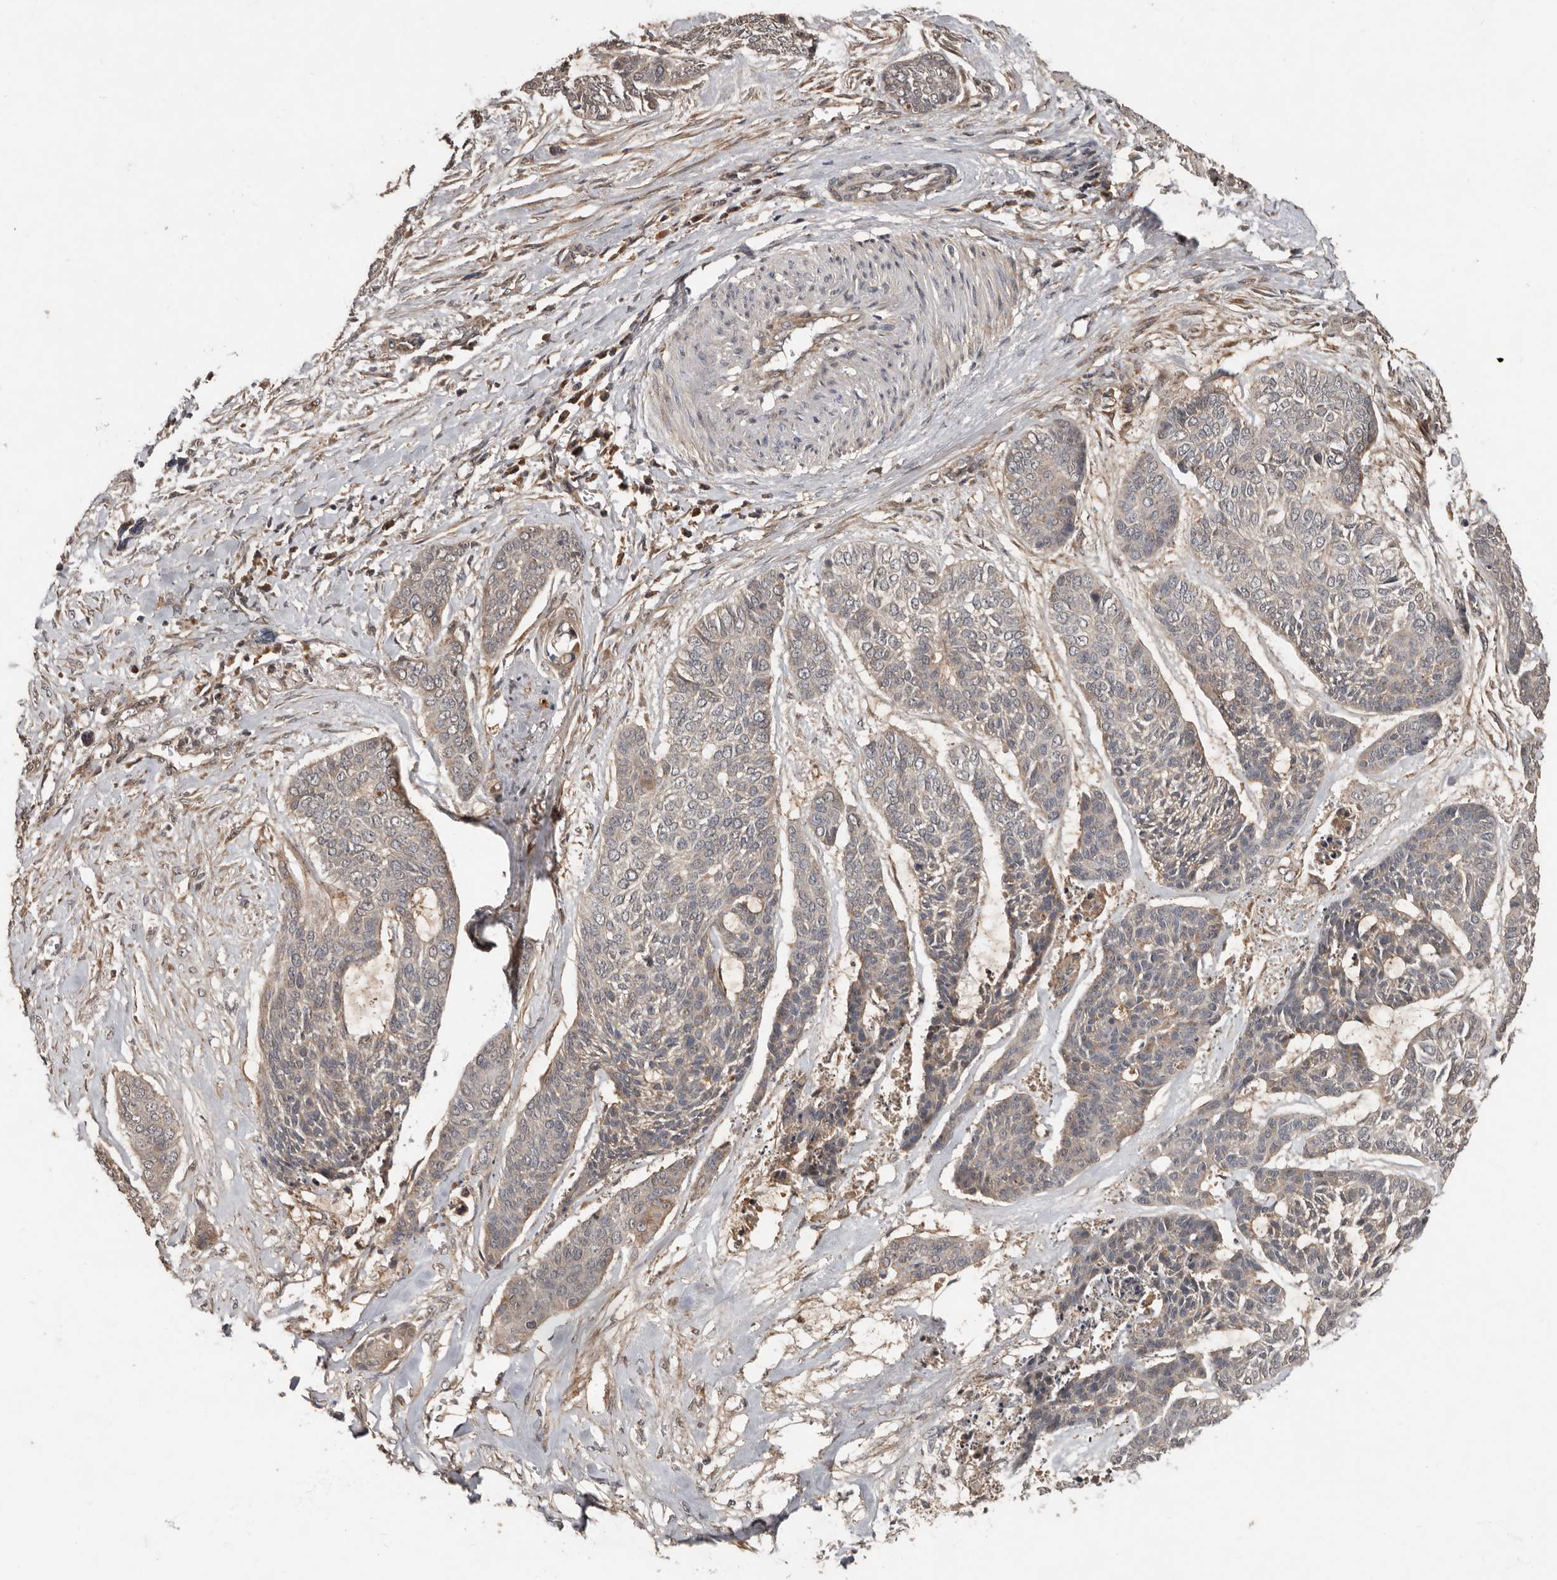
{"staining": {"intensity": "weak", "quantity": "<25%", "location": "cytoplasmic/membranous"}, "tissue": "skin cancer", "cell_type": "Tumor cells", "image_type": "cancer", "snomed": [{"axis": "morphology", "description": "Basal cell carcinoma"}, {"axis": "topography", "description": "Skin"}], "caption": "DAB immunohistochemical staining of human basal cell carcinoma (skin) displays no significant expression in tumor cells. (IHC, brightfield microscopy, high magnification).", "gene": "KIF26B", "patient": {"sex": "female", "age": 64}}